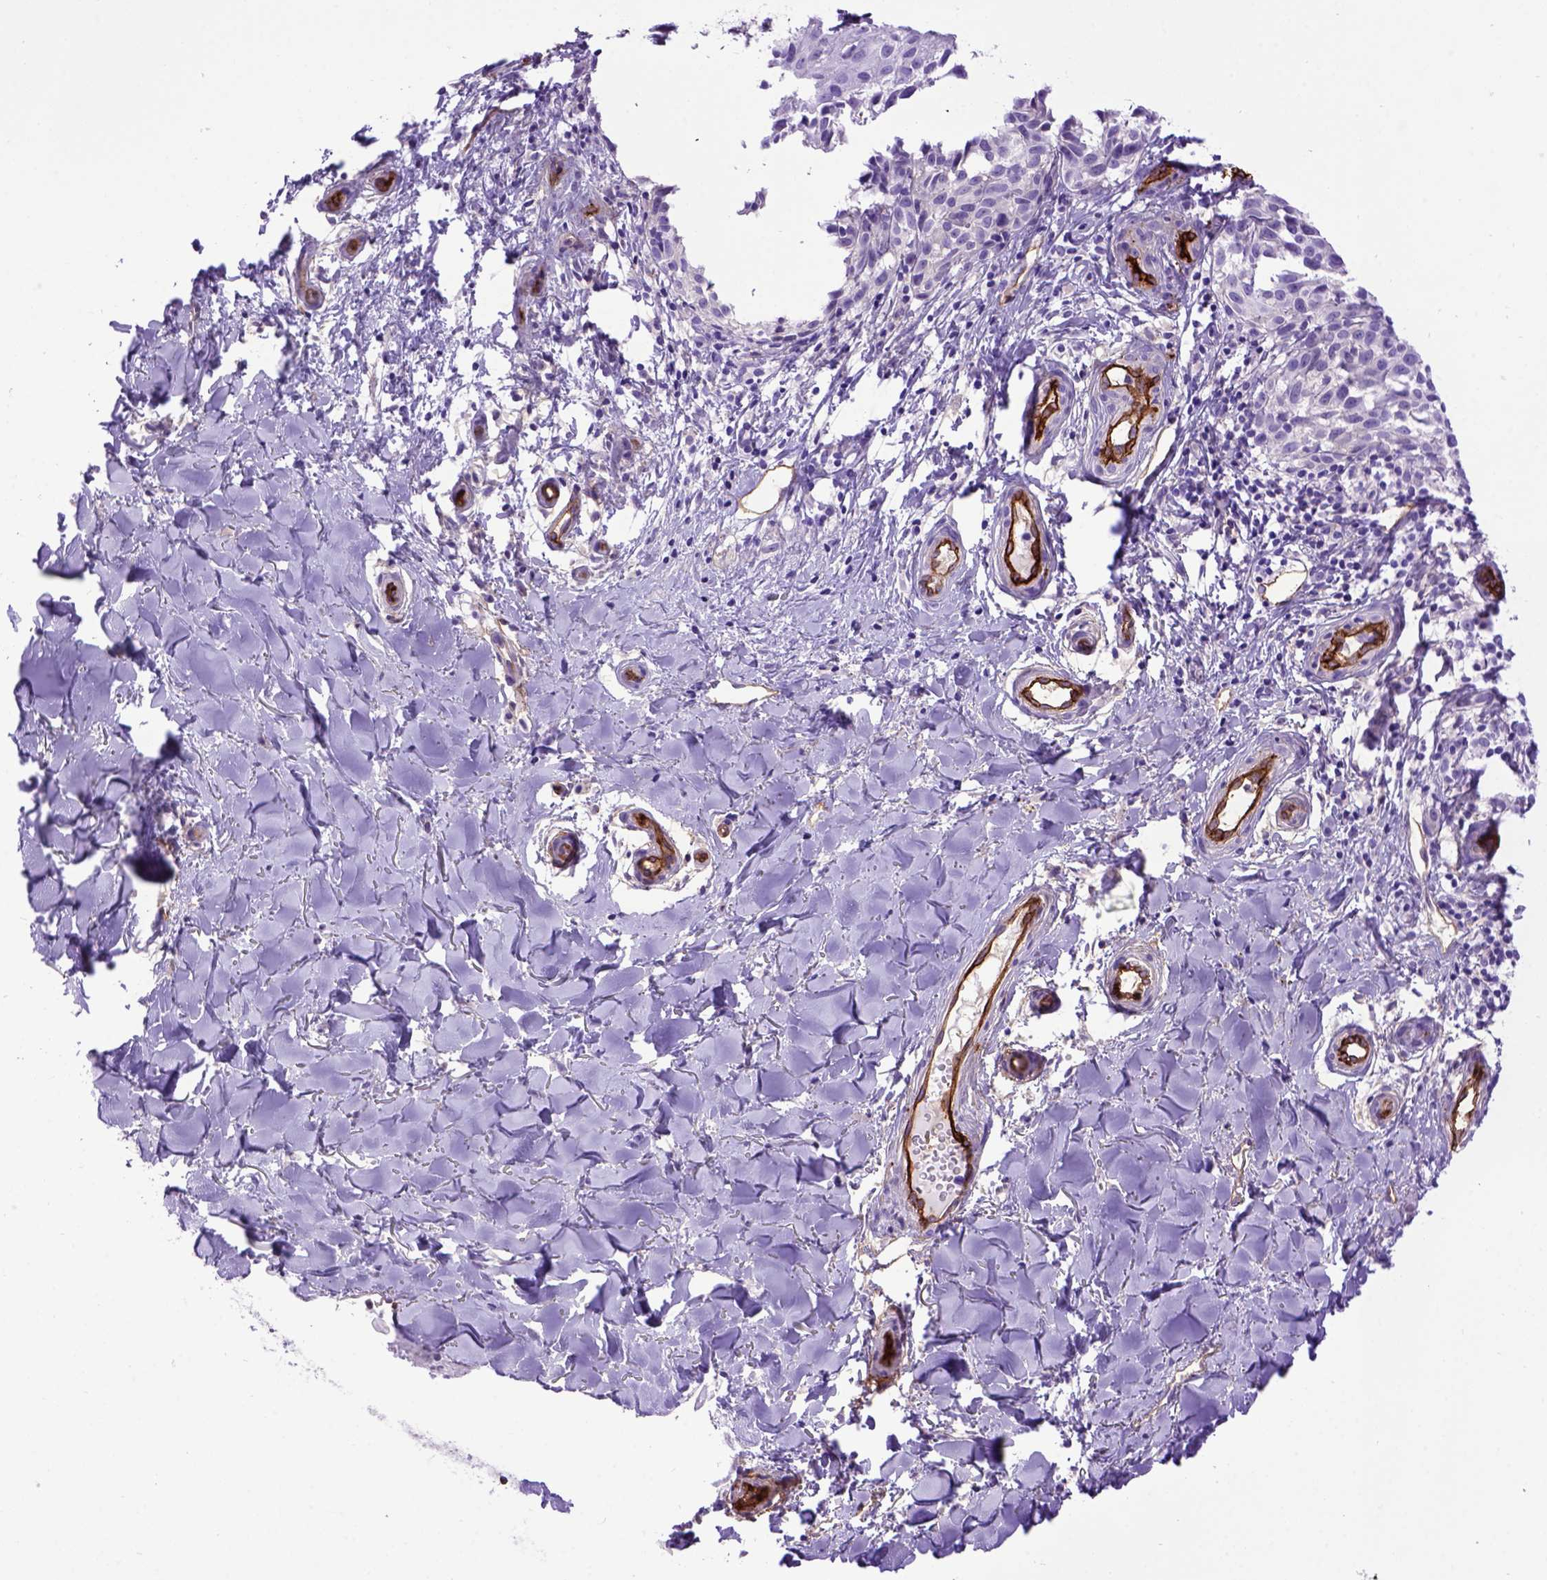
{"staining": {"intensity": "negative", "quantity": "none", "location": "none"}, "tissue": "melanoma", "cell_type": "Tumor cells", "image_type": "cancer", "snomed": [{"axis": "morphology", "description": "Malignant melanoma, NOS"}, {"axis": "topography", "description": "Skin"}], "caption": "This is an immunohistochemistry histopathology image of human melanoma. There is no positivity in tumor cells.", "gene": "ENG", "patient": {"sex": "female", "age": 53}}